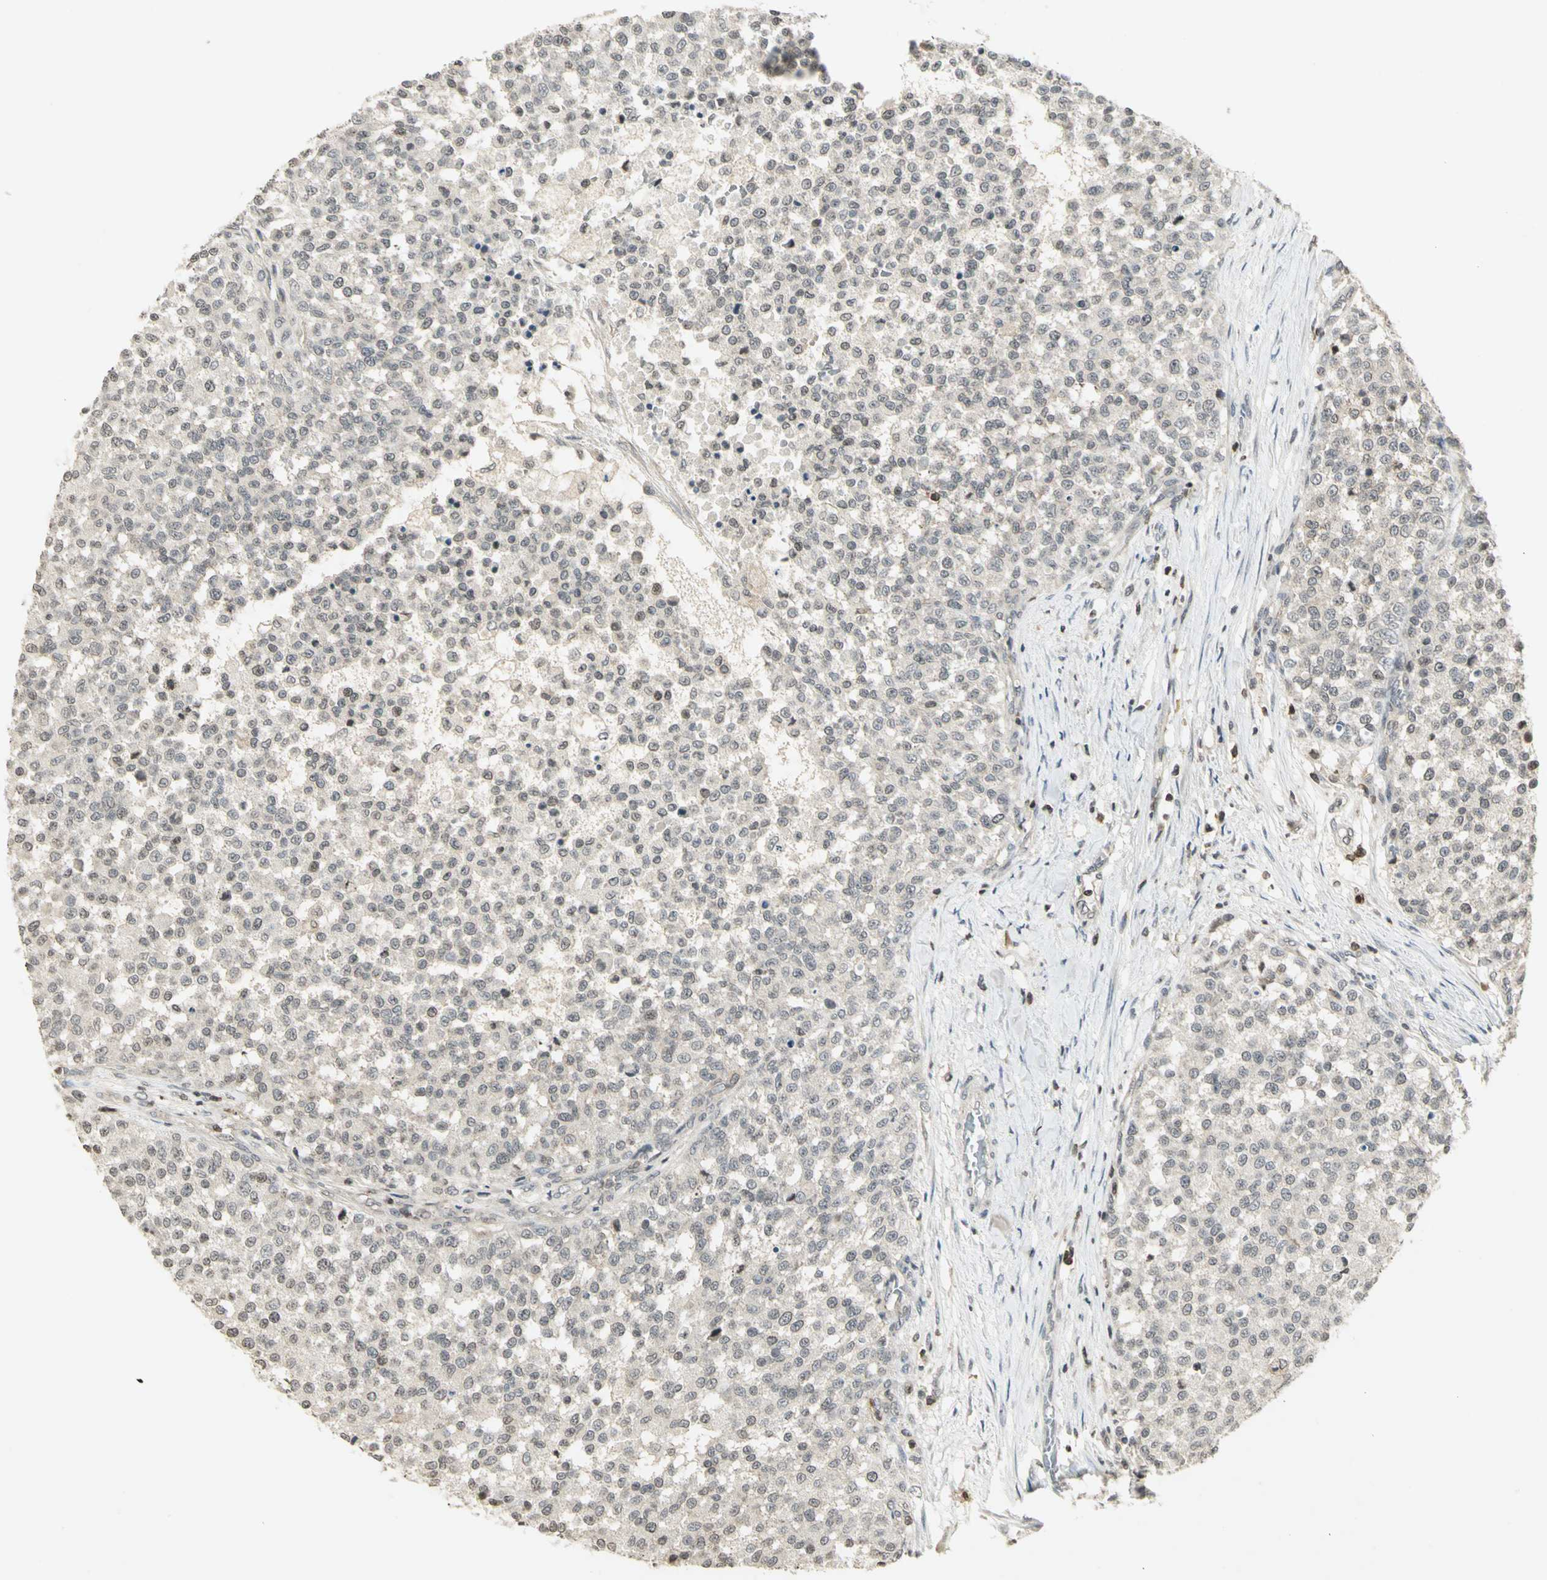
{"staining": {"intensity": "negative", "quantity": "none", "location": "none"}, "tissue": "testis cancer", "cell_type": "Tumor cells", "image_type": "cancer", "snomed": [{"axis": "morphology", "description": "Seminoma, NOS"}, {"axis": "topography", "description": "Testis"}], "caption": "Tumor cells show no significant staining in testis cancer.", "gene": "IL16", "patient": {"sex": "male", "age": 59}}